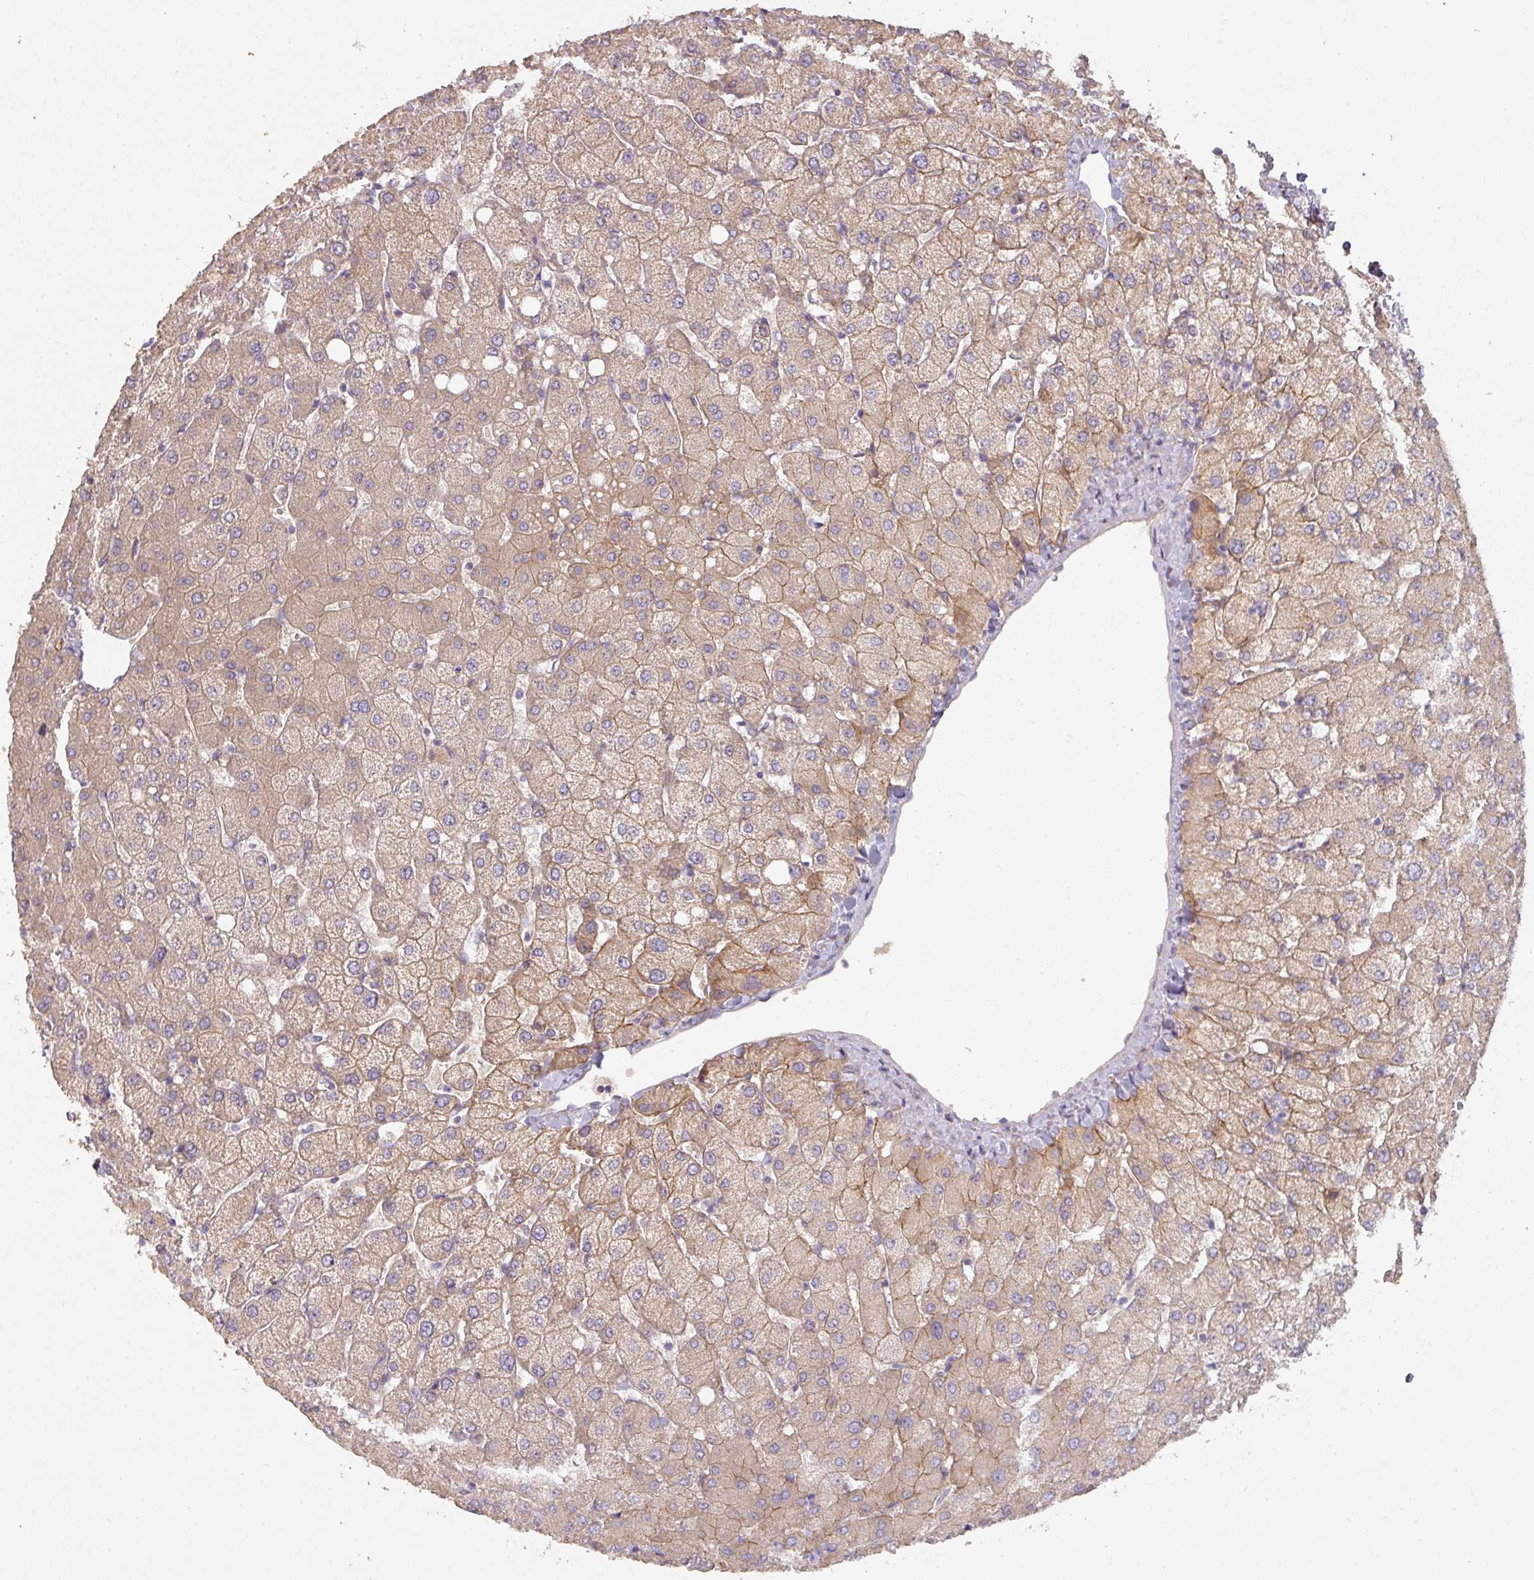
{"staining": {"intensity": "negative", "quantity": "none", "location": "none"}, "tissue": "liver", "cell_type": "Cholangiocytes", "image_type": "normal", "snomed": [{"axis": "morphology", "description": "Normal tissue, NOS"}, {"axis": "topography", "description": "Liver"}], "caption": "Immunohistochemistry (IHC) photomicrograph of benign liver: human liver stained with DAB (3,3'-diaminobenzidine) demonstrates no significant protein staining in cholangiocytes. Nuclei are stained in blue.", "gene": "PCDH1", "patient": {"sex": "female", "age": 54}}